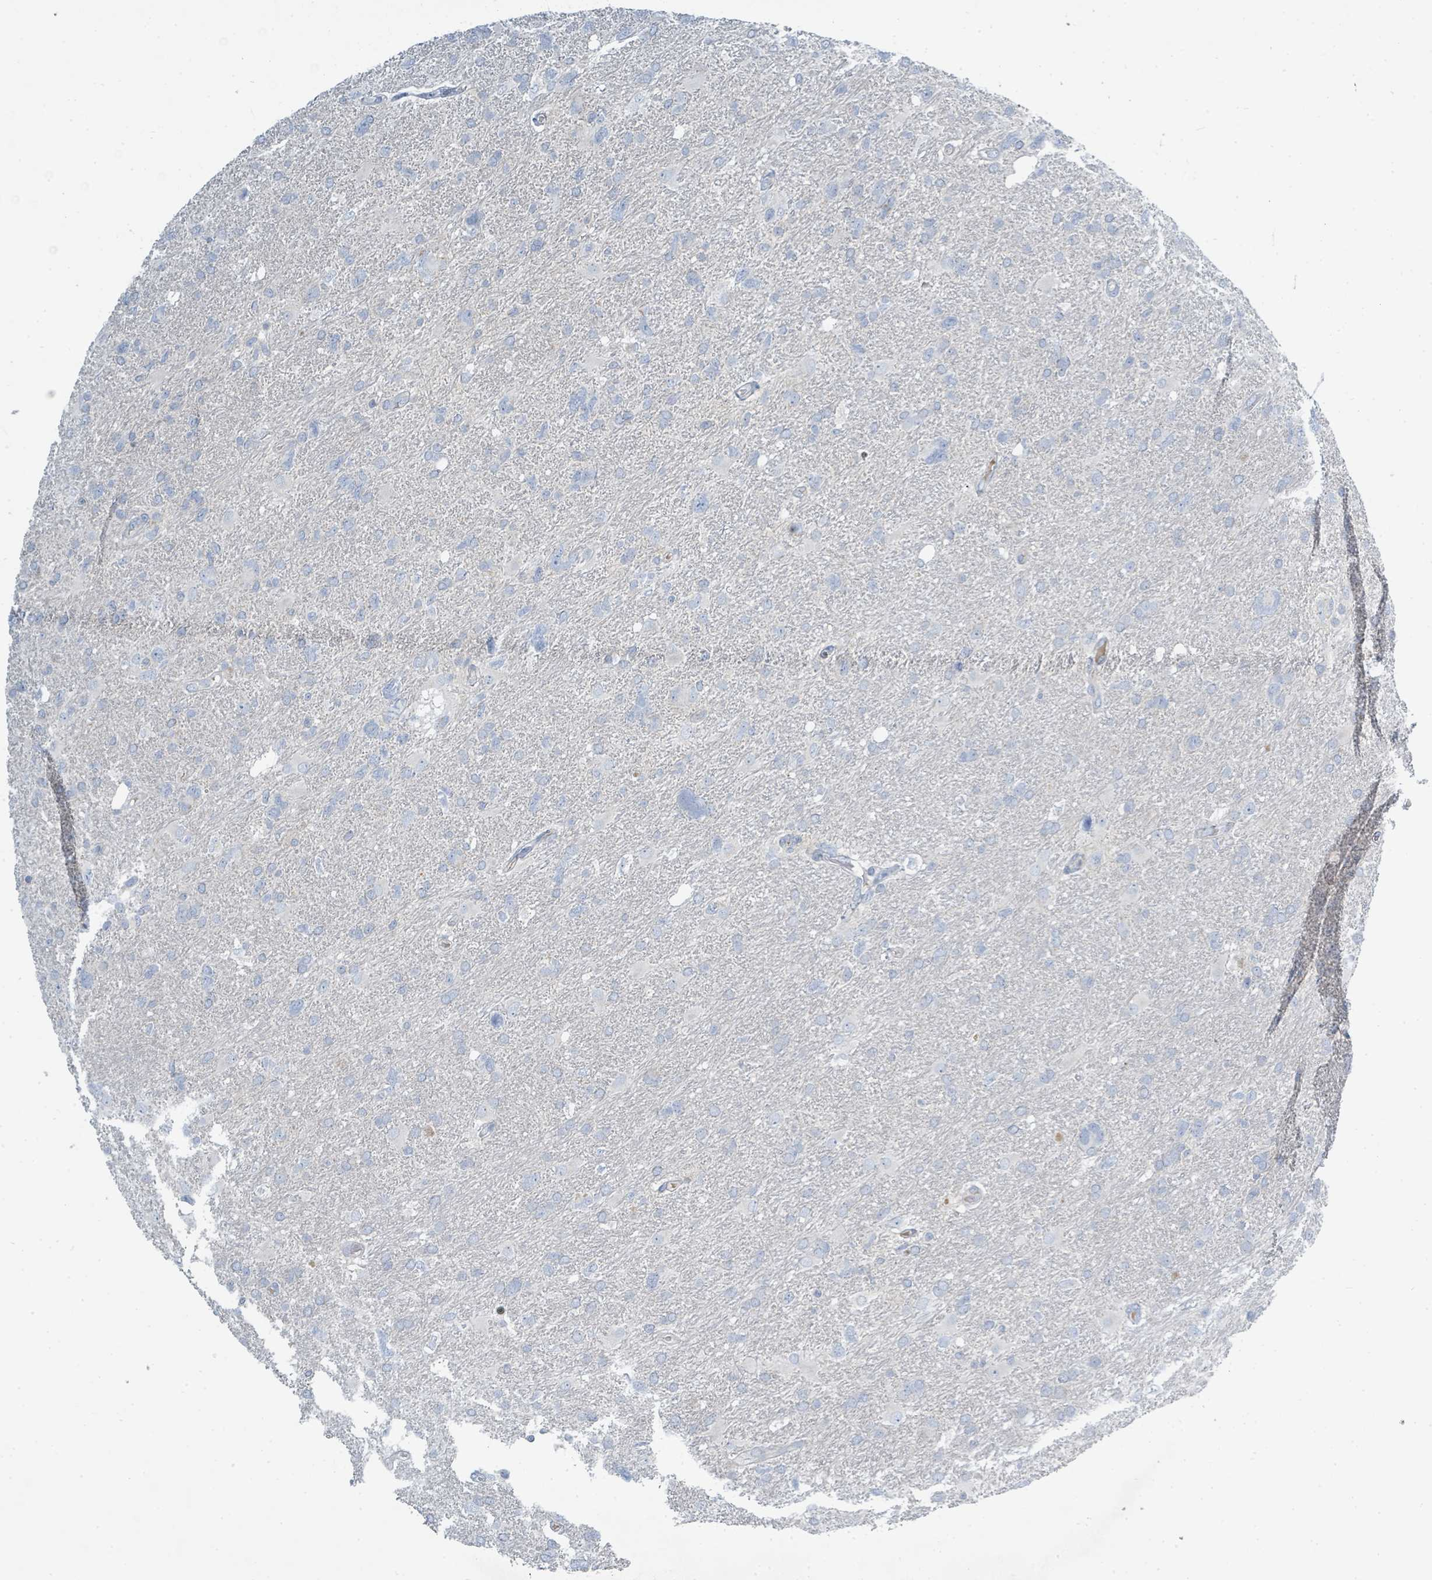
{"staining": {"intensity": "negative", "quantity": "none", "location": "none"}, "tissue": "glioma", "cell_type": "Tumor cells", "image_type": "cancer", "snomed": [{"axis": "morphology", "description": "Glioma, malignant, High grade"}, {"axis": "topography", "description": "Brain"}], "caption": "Immunohistochemical staining of human glioma demonstrates no significant expression in tumor cells.", "gene": "SLC25A23", "patient": {"sex": "male", "age": 61}}